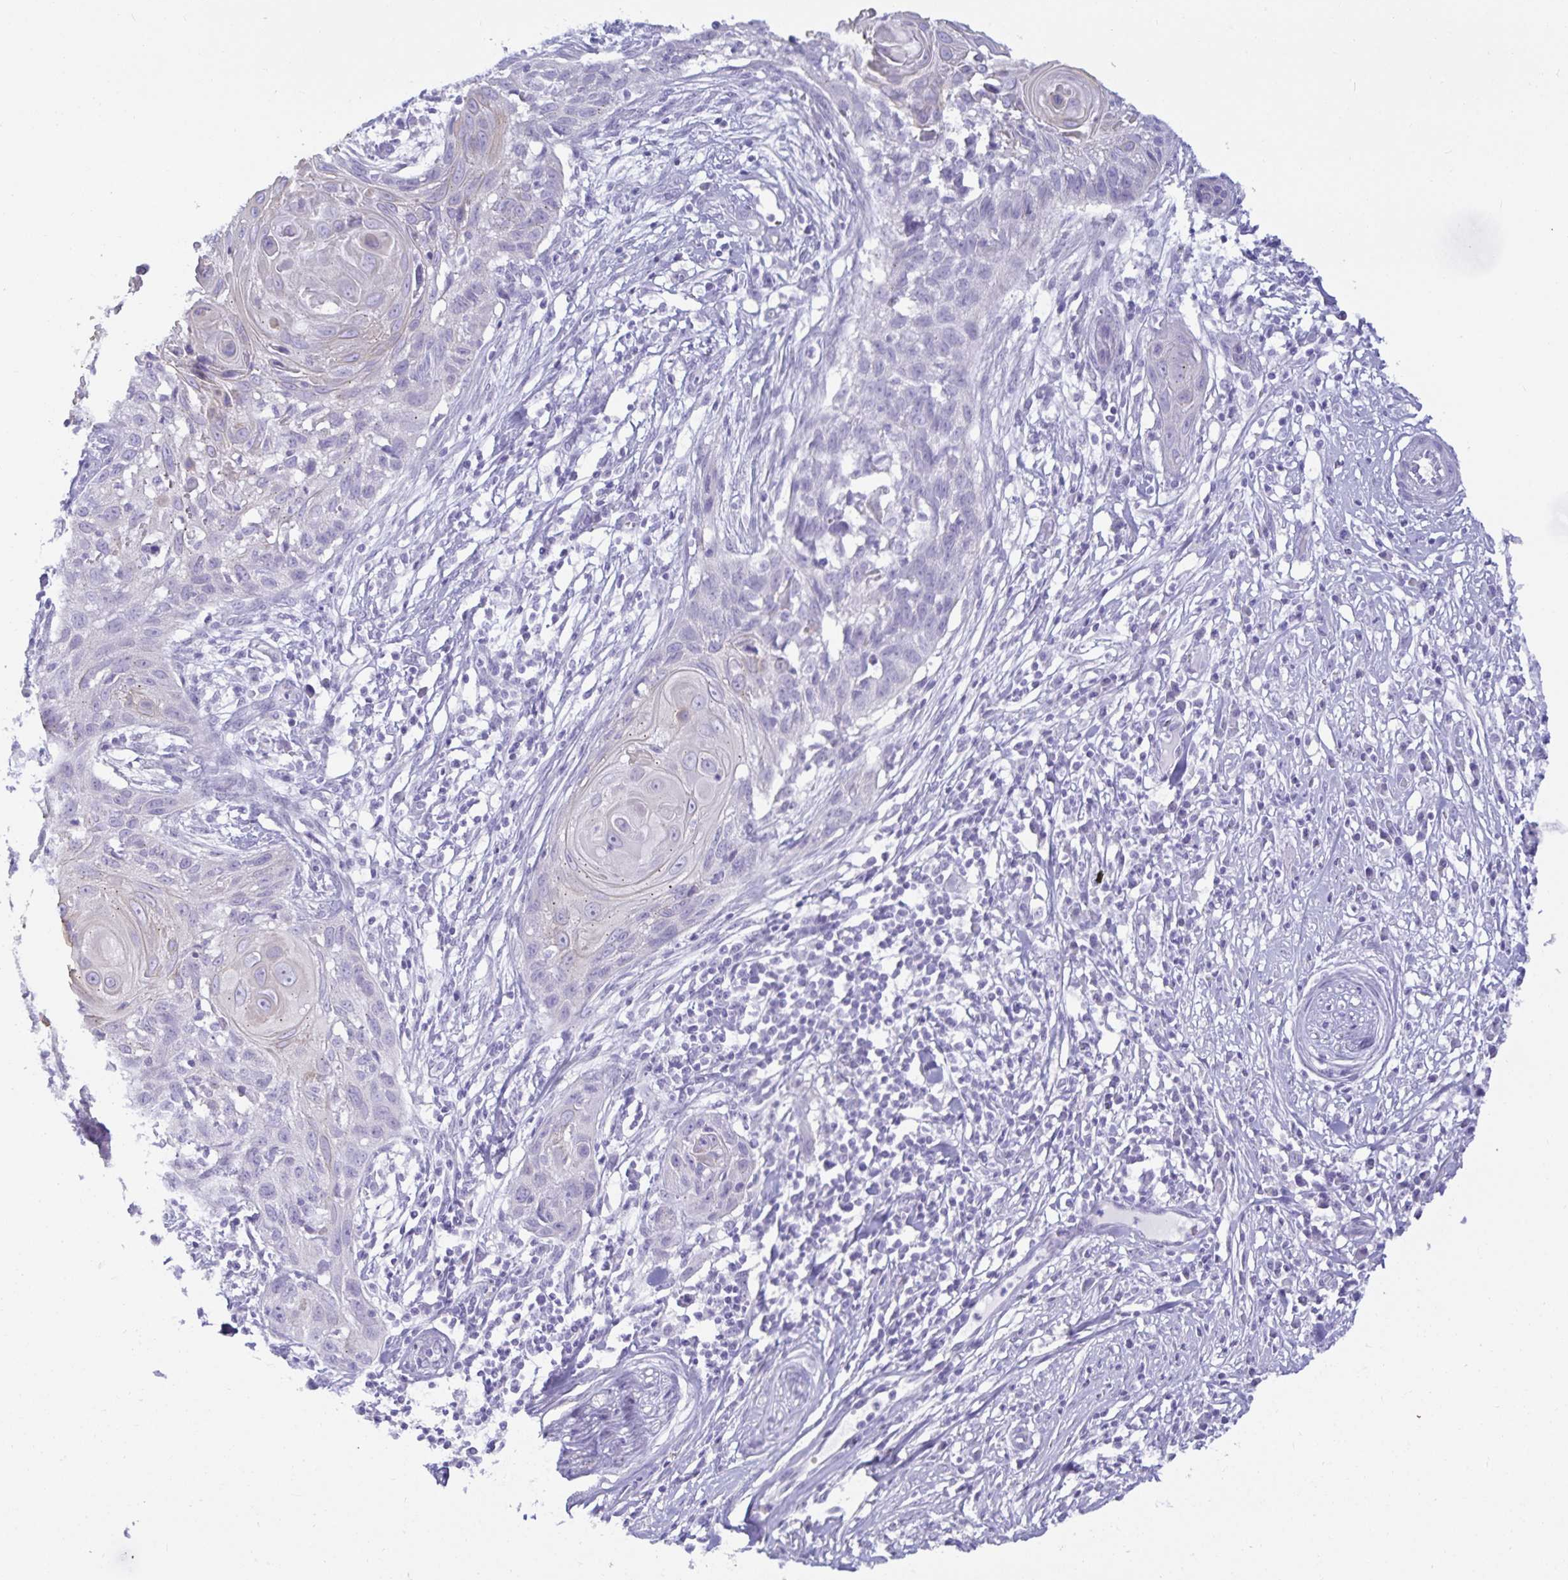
{"staining": {"intensity": "negative", "quantity": "none", "location": "none"}, "tissue": "skin cancer", "cell_type": "Tumor cells", "image_type": "cancer", "snomed": [{"axis": "morphology", "description": "Squamous cell carcinoma, NOS"}, {"axis": "topography", "description": "Skin"}, {"axis": "topography", "description": "Vulva"}], "caption": "Squamous cell carcinoma (skin) was stained to show a protein in brown. There is no significant staining in tumor cells.", "gene": "MON2", "patient": {"sex": "female", "age": 83}}